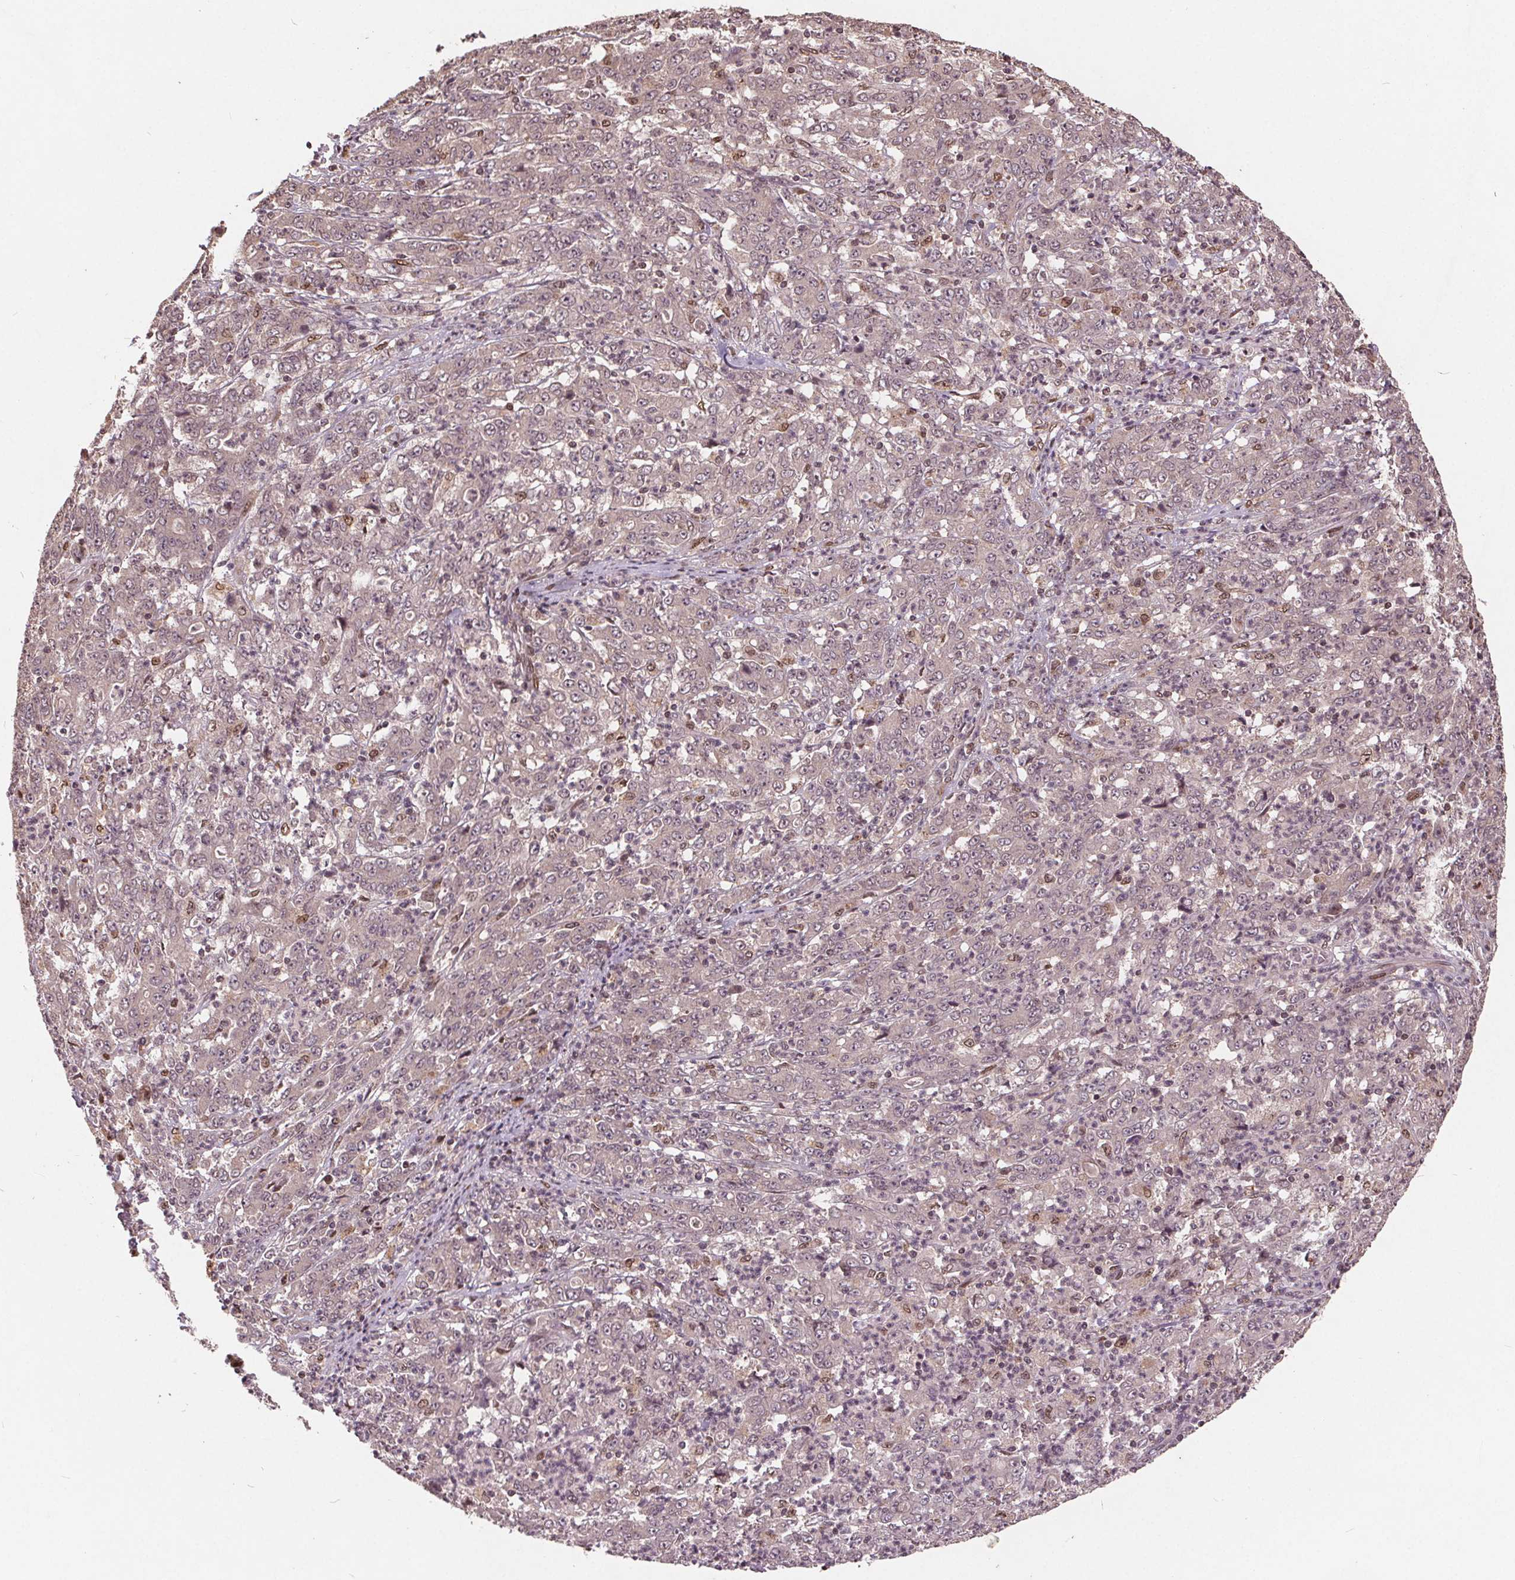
{"staining": {"intensity": "moderate", "quantity": "<25%", "location": "nuclear"}, "tissue": "stomach cancer", "cell_type": "Tumor cells", "image_type": "cancer", "snomed": [{"axis": "morphology", "description": "Adenocarcinoma, NOS"}, {"axis": "topography", "description": "Stomach, lower"}], "caption": "Adenocarcinoma (stomach) was stained to show a protein in brown. There is low levels of moderate nuclear staining in about <25% of tumor cells. (Brightfield microscopy of DAB IHC at high magnification).", "gene": "HIF1AN", "patient": {"sex": "female", "age": 71}}